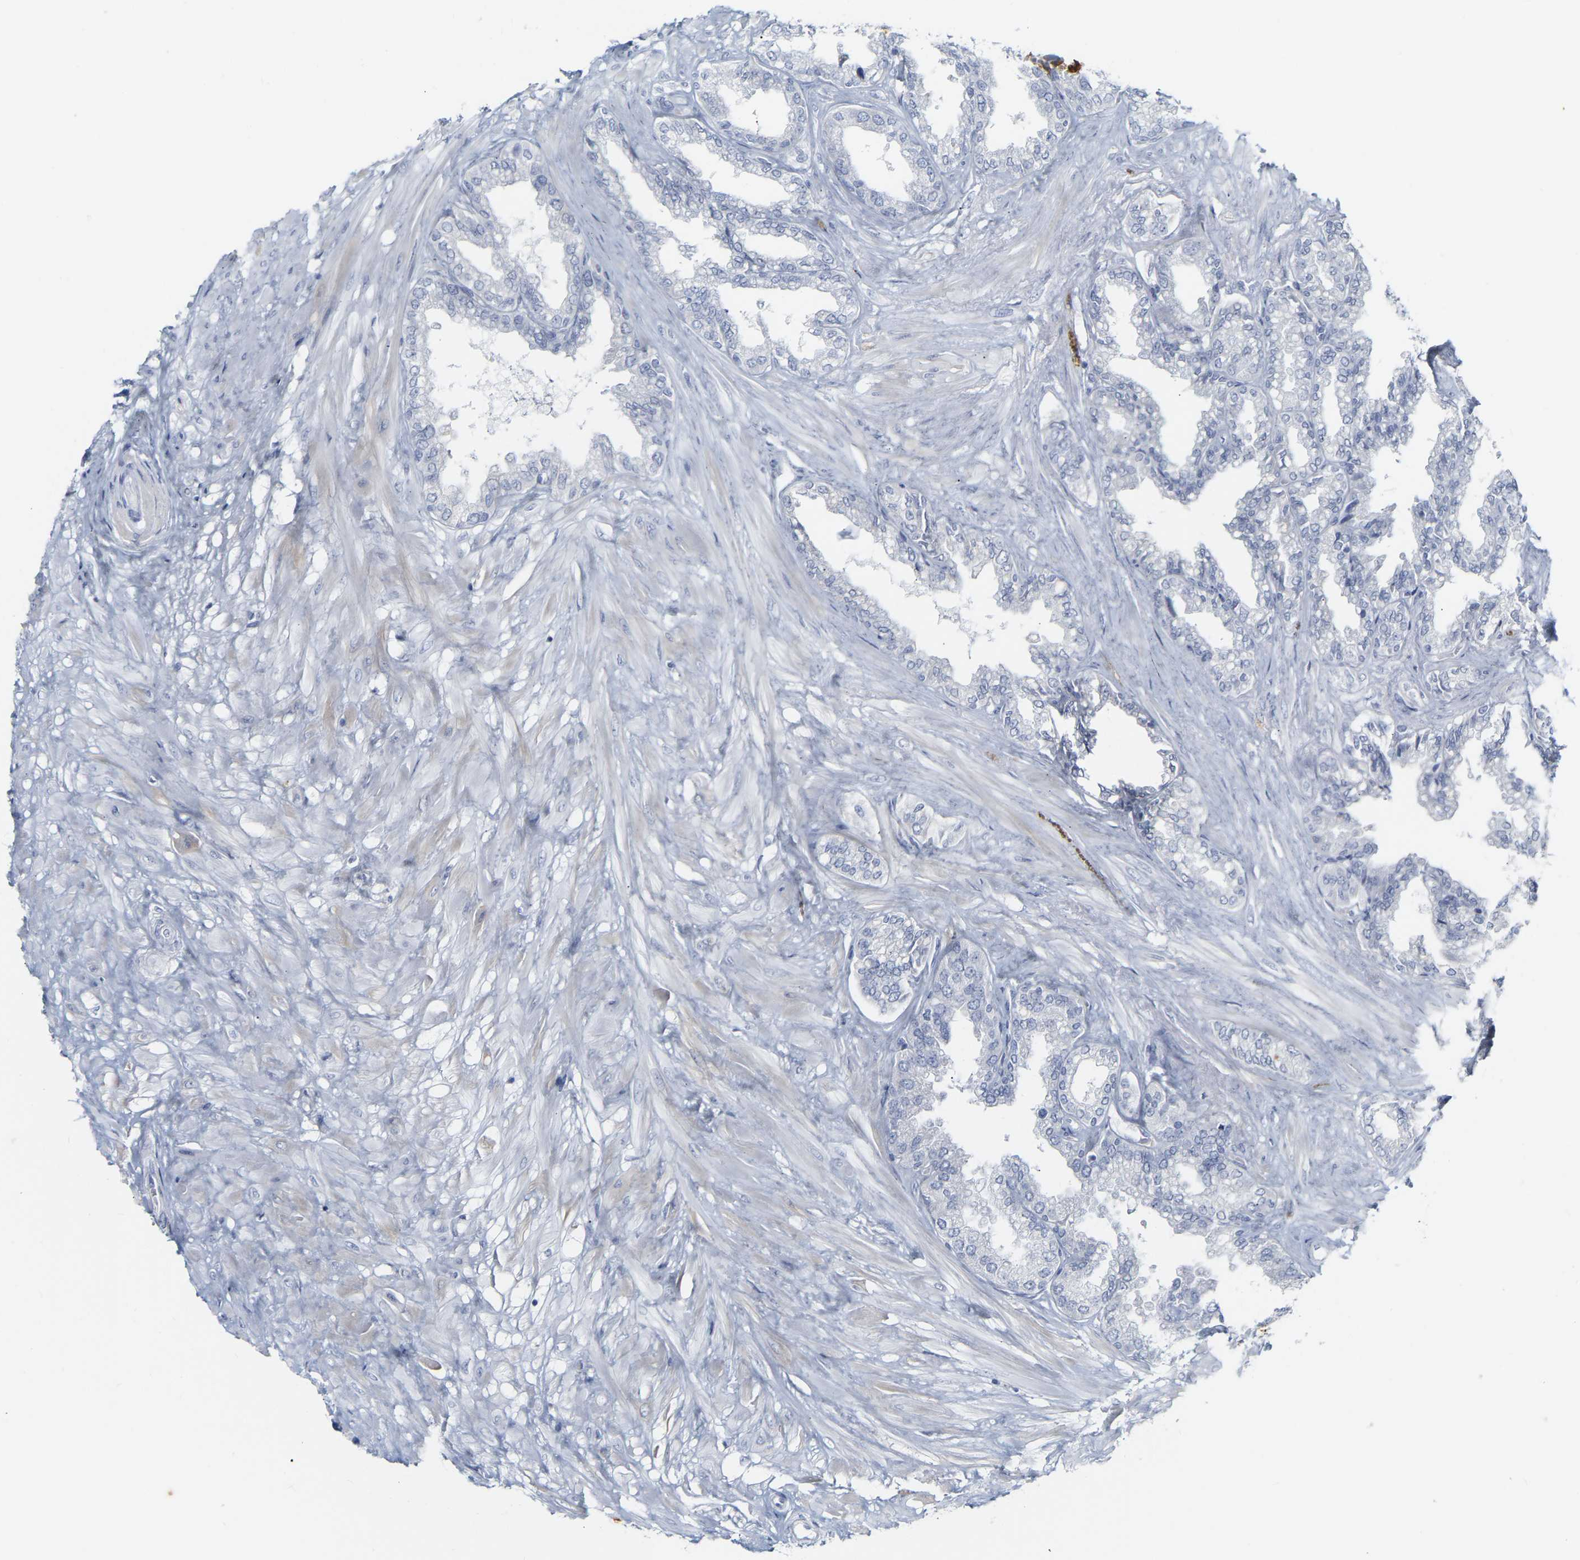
{"staining": {"intensity": "negative", "quantity": "none", "location": "none"}, "tissue": "seminal vesicle", "cell_type": "Glandular cells", "image_type": "normal", "snomed": [{"axis": "morphology", "description": "Normal tissue, NOS"}, {"axis": "topography", "description": "Seminal veicle"}], "caption": "Seminal vesicle was stained to show a protein in brown. There is no significant staining in glandular cells. Brightfield microscopy of IHC stained with DAB (brown) and hematoxylin (blue), captured at high magnification.", "gene": "GNAS", "patient": {"sex": "male", "age": 46}}